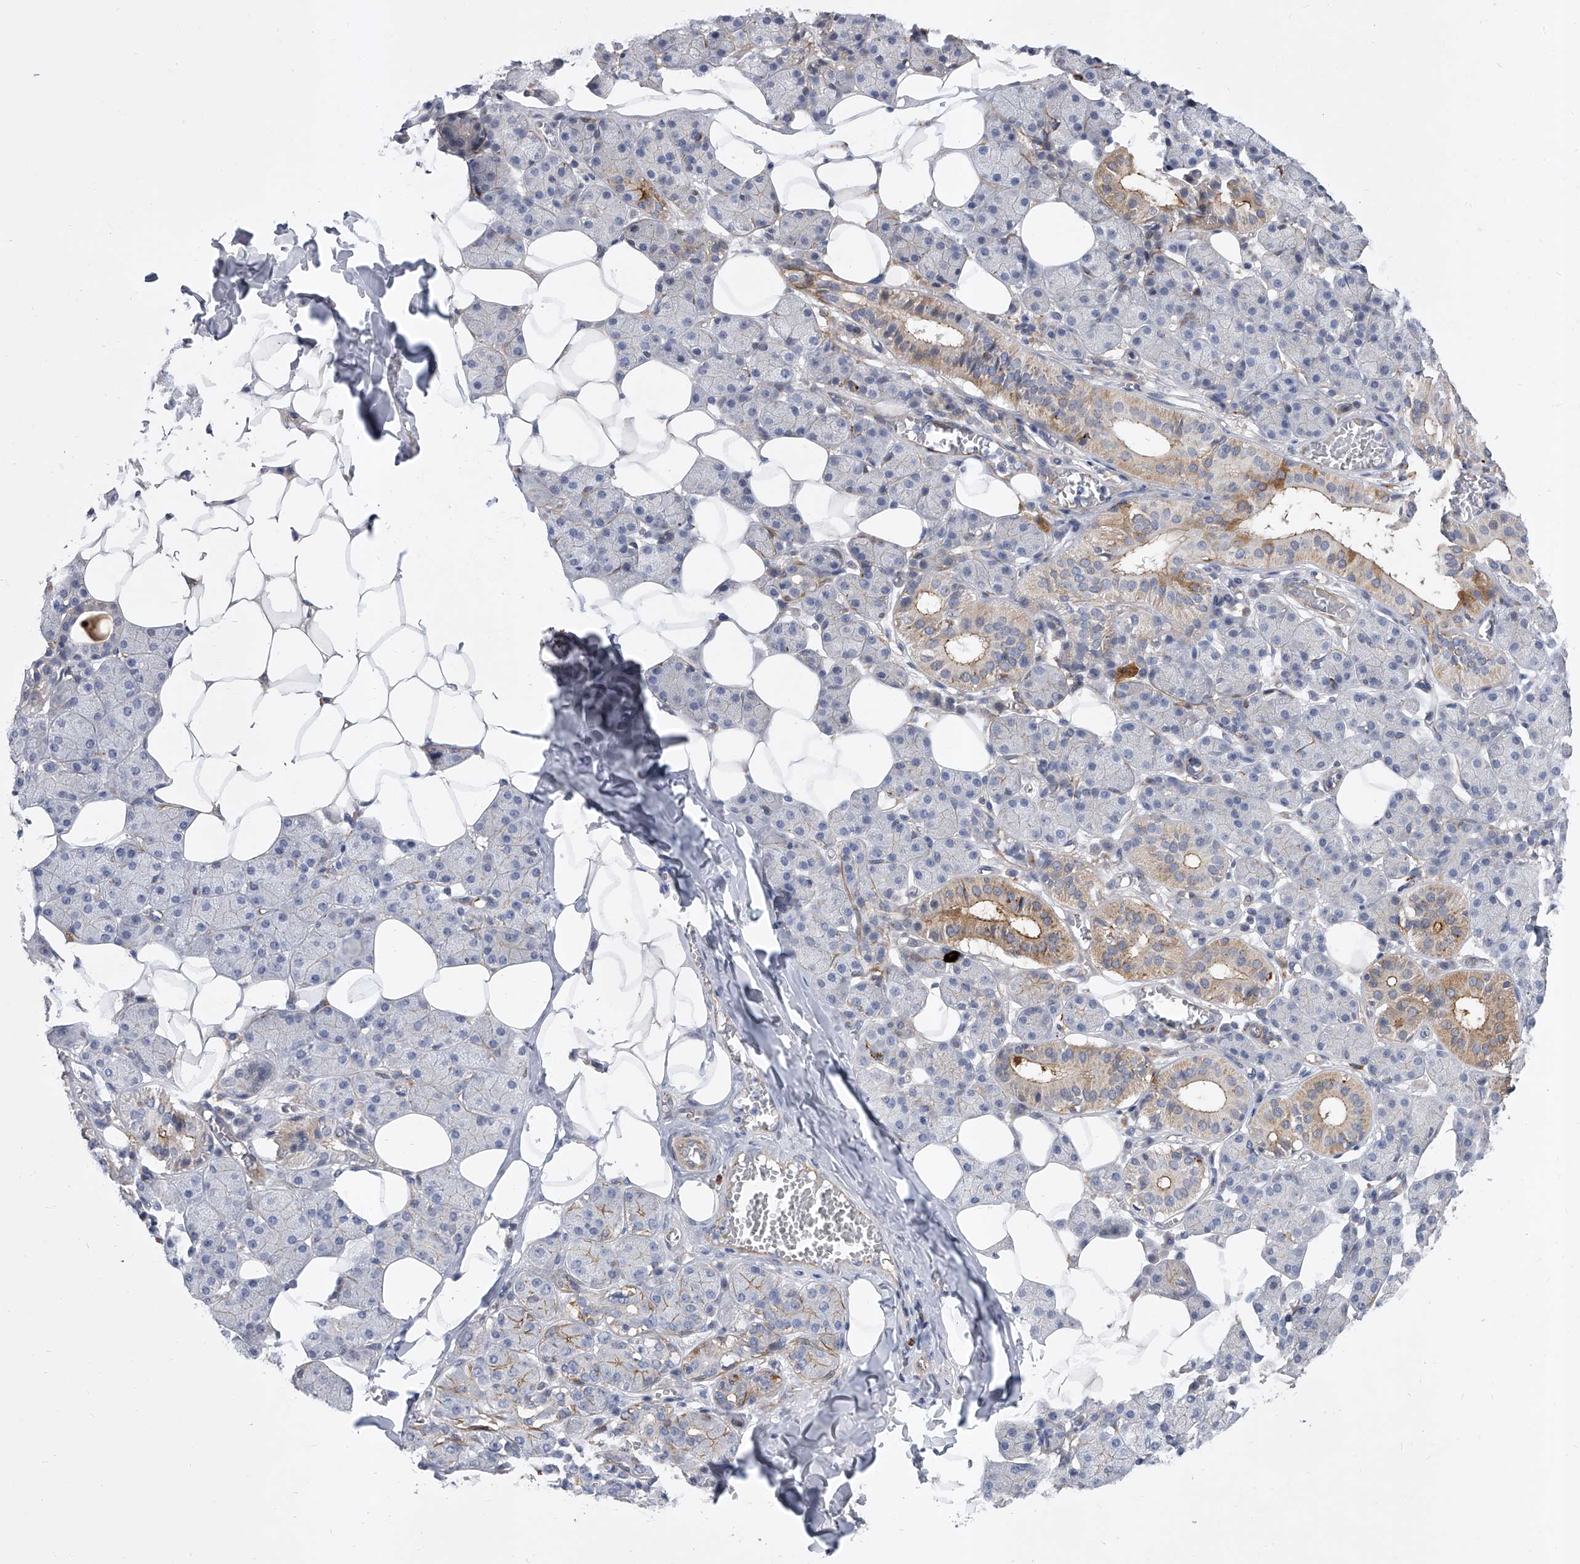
{"staining": {"intensity": "strong", "quantity": "<25%", "location": "cytoplasmic/membranous"}, "tissue": "salivary gland", "cell_type": "Glandular cells", "image_type": "normal", "snomed": [{"axis": "morphology", "description": "Normal tissue, NOS"}, {"axis": "topography", "description": "Salivary gland"}], "caption": "Immunohistochemical staining of unremarkable salivary gland demonstrates medium levels of strong cytoplasmic/membranous staining in about <25% of glandular cells.", "gene": "ENSG00000250424", "patient": {"sex": "female", "age": 33}}